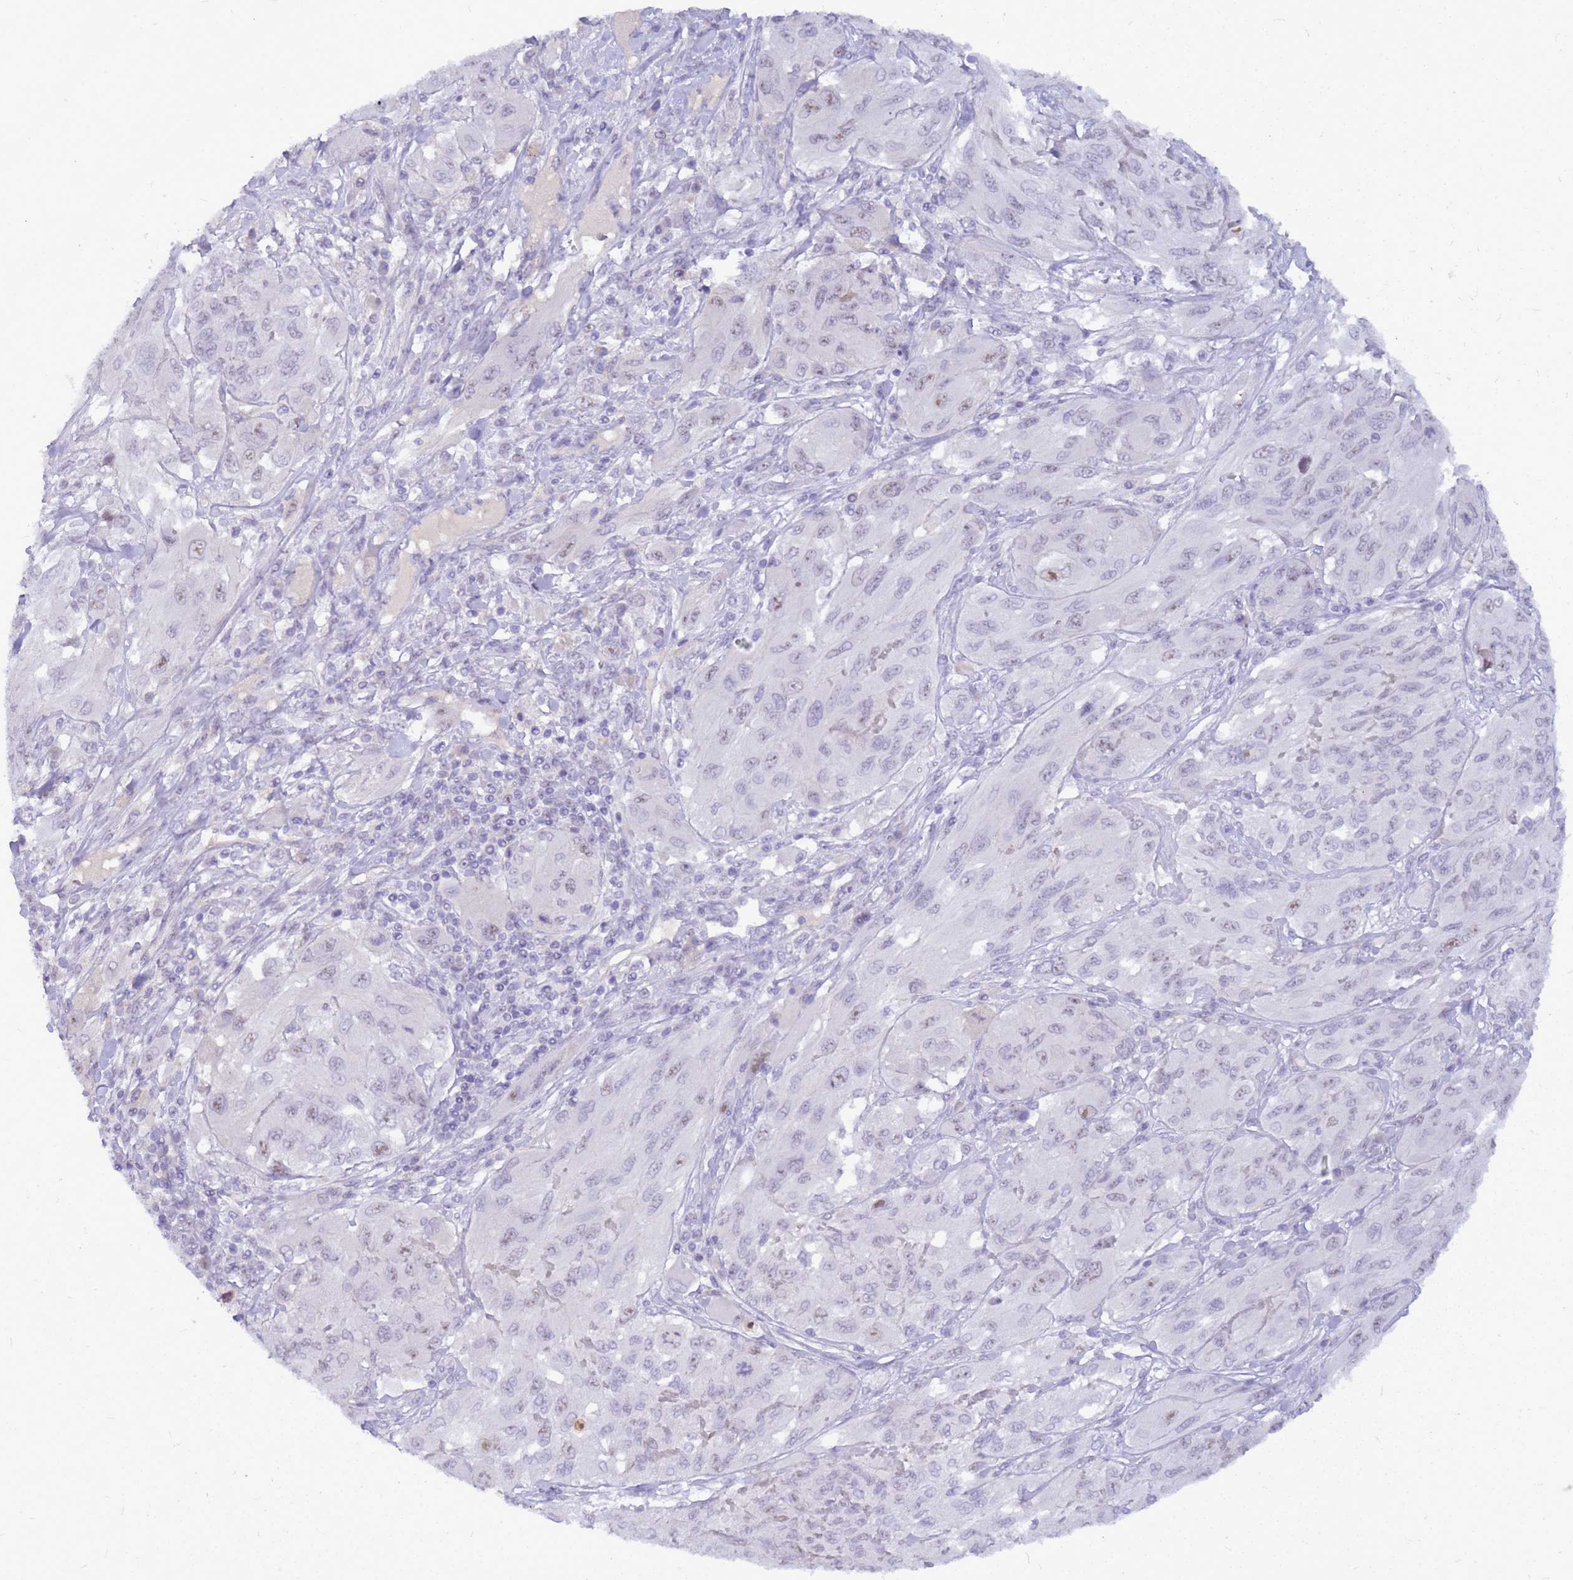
{"staining": {"intensity": "negative", "quantity": "none", "location": "none"}, "tissue": "melanoma", "cell_type": "Tumor cells", "image_type": "cancer", "snomed": [{"axis": "morphology", "description": "Malignant melanoma, NOS"}, {"axis": "topography", "description": "Skin"}], "caption": "Immunohistochemical staining of malignant melanoma demonstrates no significant positivity in tumor cells.", "gene": "DMRTC2", "patient": {"sex": "female", "age": 91}}